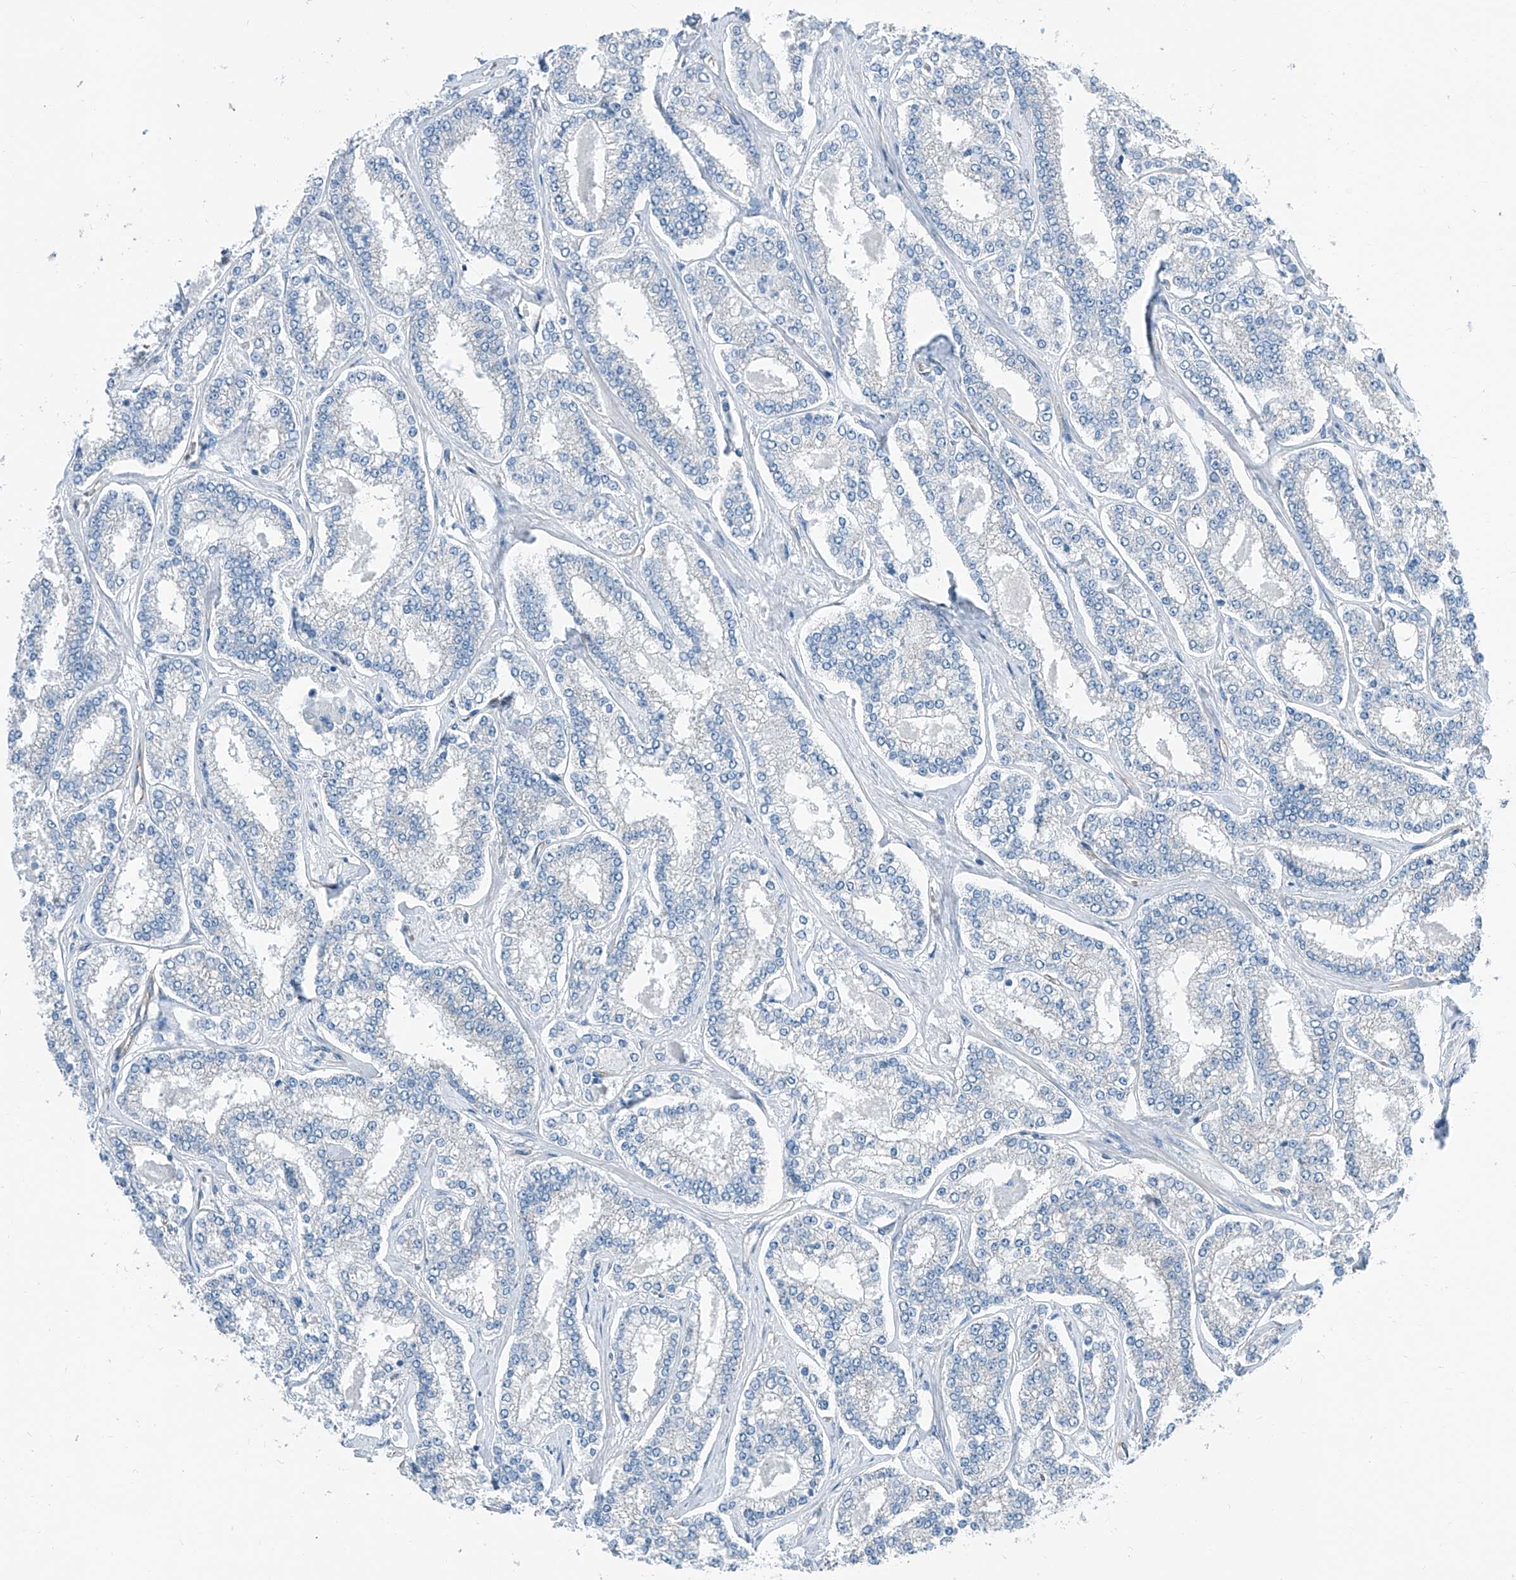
{"staining": {"intensity": "negative", "quantity": "none", "location": "none"}, "tissue": "prostate cancer", "cell_type": "Tumor cells", "image_type": "cancer", "snomed": [{"axis": "morphology", "description": "Normal tissue, NOS"}, {"axis": "morphology", "description": "Adenocarcinoma, High grade"}, {"axis": "topography", "description": "Prostate"}], "caption": "Tumor cells are negative for protein expression in human prostate cancer (high-grade adenocarcinoma).", "gene": "THEMIS2", "patient": {"sex": "male", "age": 83}}